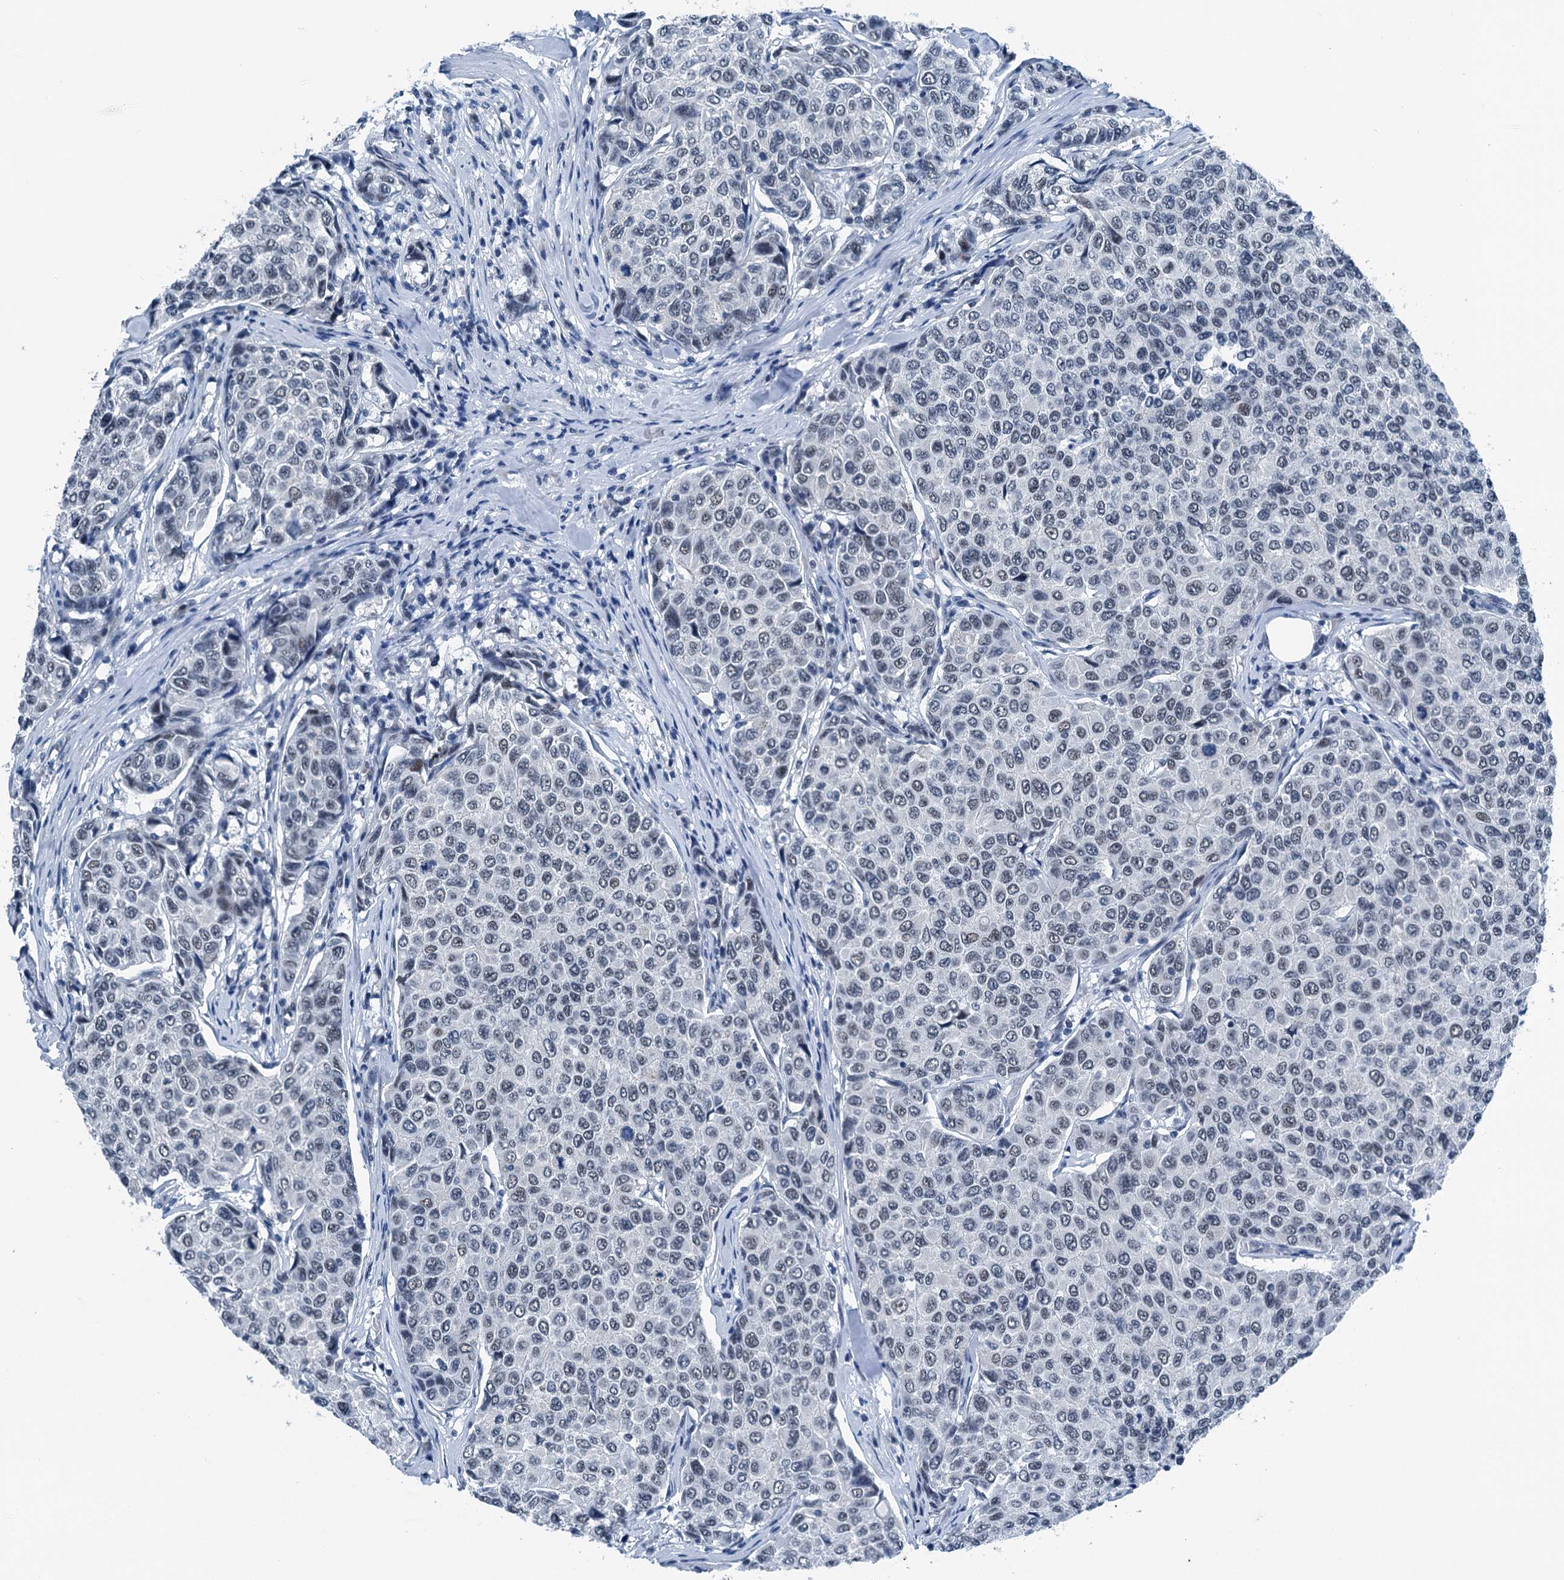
{"staining": {"intensity": "negative", "quantity": "none", "location": "none"}, "tissue": "breast cancer", "cell_type": "Tumor cells", "image_type": "cancer", "snomed": [{"axis": "morphology", "description": "Duct carcinoma"}, {"axis": "topography", "description": "Breast"}], "caption": "DAB (3,3'-diaminobenzidine) immunohistochemical staining of human invasive ductal carcinoma (breast) reveals no significant expression in tumor cells. Brightfield microscopy of immunohistochemistry stained with DAB (brown) and hematoxylin (blue), captured at high magnification.", "gene": "TRPT1", "patient": {"sex": "female", "age": 55}}